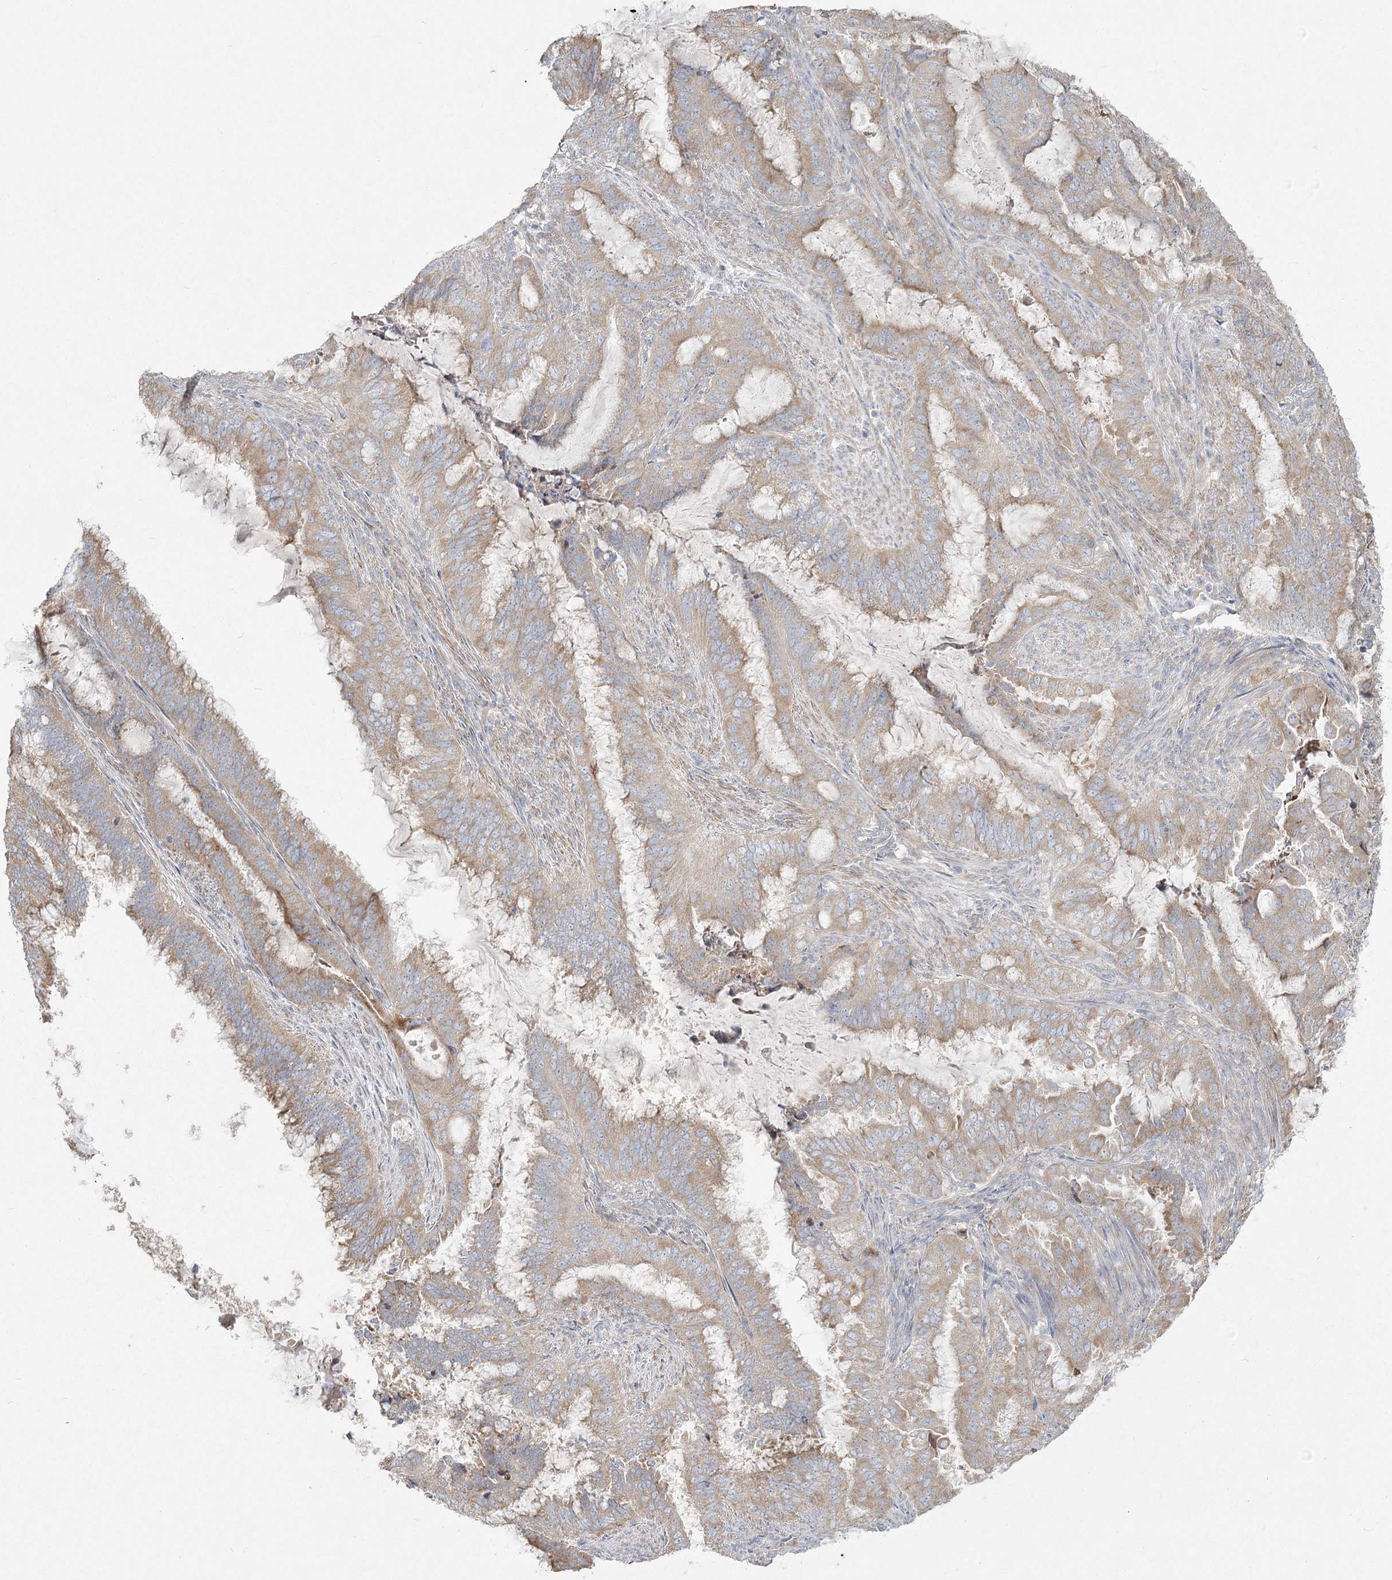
{"staining": {"intensity": "moderate", "quantity": ">75%", "location": "cytoplasmic/membranous"}, "tissue": "endometrial cancer", "cell_type": "Tumor cells", "image_type": "cancer", "snomed": [{"axis": "morphology", "description": "Adenocarcinoma, NOS"}, {"axis": "topography", "description": "Endometrium"}], "caption": "This histopathology image reveals immunohistochemistry (IHC) staining of human adenocarcinoma (endometrial), with medium moderate cytoplasmic/membranous expression in approximately >75% of tumor cells.", "gene": "CAMTA1", "patient": {"sex": "female", "age": 51}}